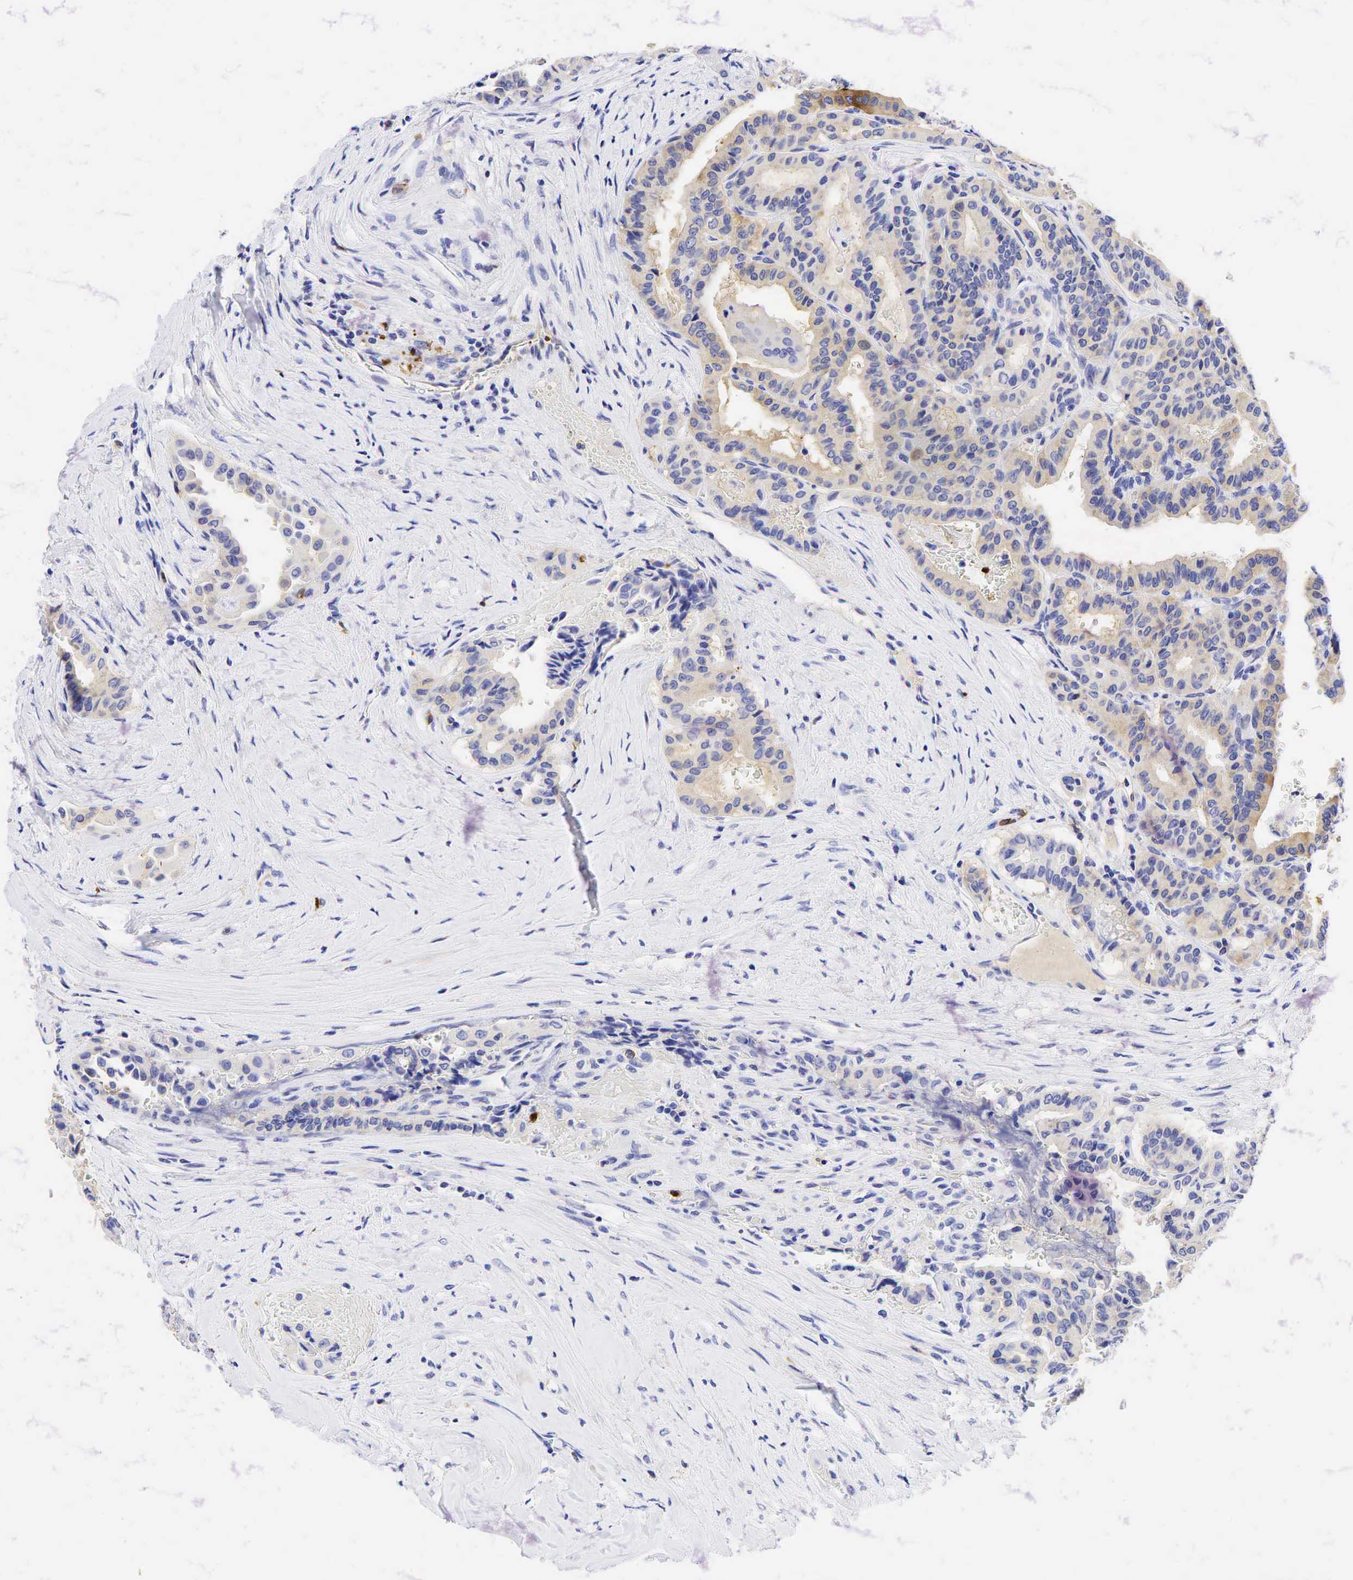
{"staining": {"intensity": "weak", "quantity": ">75%", "location": "cytoplasmic/membranous"}, "tissue": "thyroid cancer", "cell_type": "Tumor cells", "image_type": "cancer", "snomed": [{"axis": "morphology", "description": "Papillary adenocarcinoma, NOS"}, {"axis": "topography", "description": "Thyroid gland"}], "caption": "Immunohistochemistry (IHC) staining of papillary adenocarcinoma (thyroid), which demonstrates low levels of weak cytoplasmic/membranous expression in about >75% of tumor cells indicating weak cytoplasmic/membranous protein positivity. The staining was performed using DAB (brown) for protein detection and nuclei were counterstained in hematoxylin (blue).", "gene": "TNFRSF8", "patient": {"sex": "male", "age": 87}}